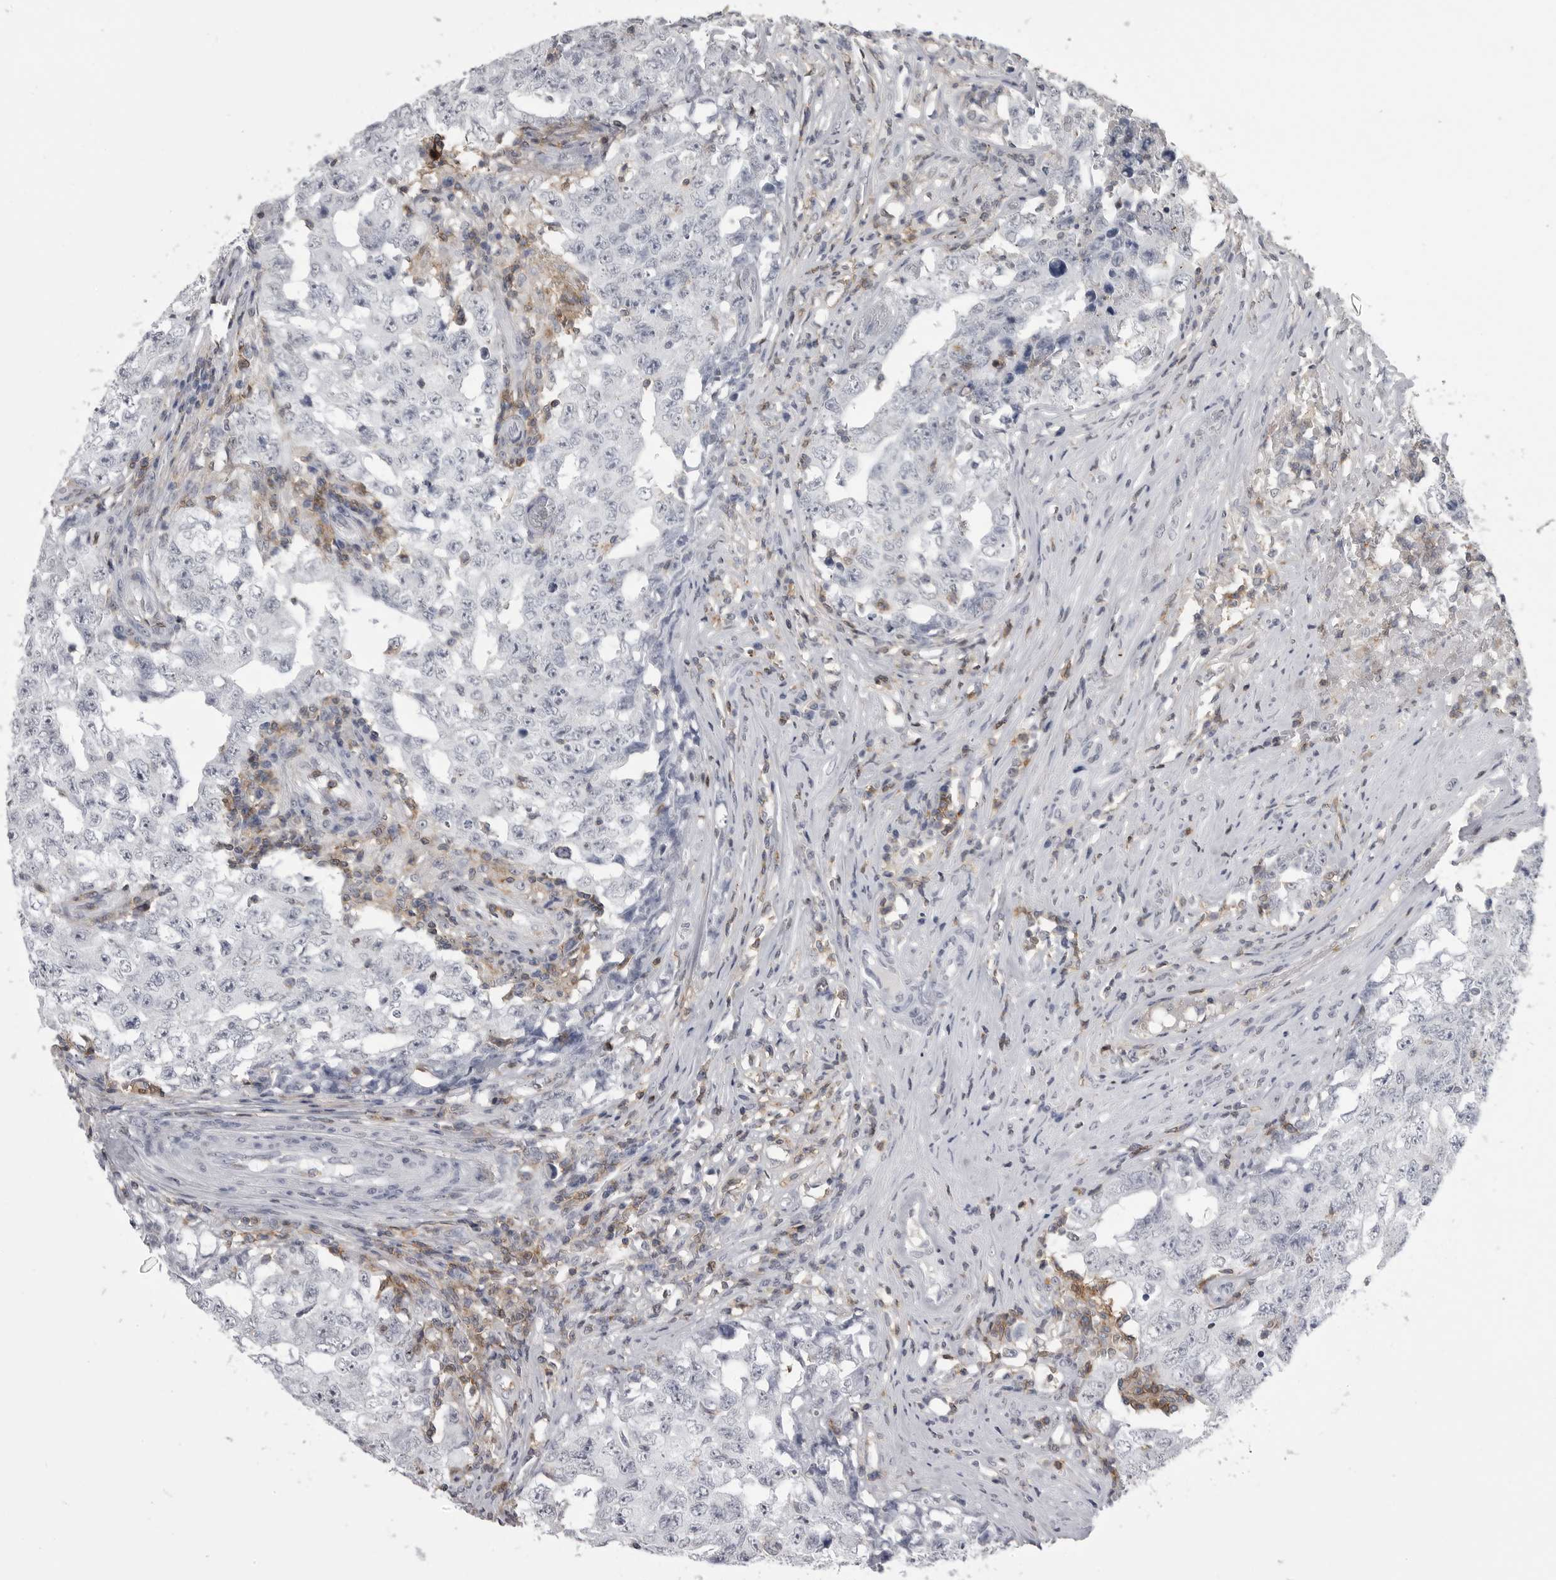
{"staining": {"intensity": "negative", "quantity": "none", "location": "none"}, "tissue": "testis cancer", "cell_type": "Tumor cells", "image_type": "cancer", "snomed": [{"axis": "morphology", "description": "Carcinoma, Embryonal, NOS"}, {"axis": "topography", "description": "Testis"}], "caption": "The IHC histopathology image has no significant positivity in tumor cells of testis cancer tissue.", "gene": "ITGAL", "patient": {"sex": "male", "age": 26}}